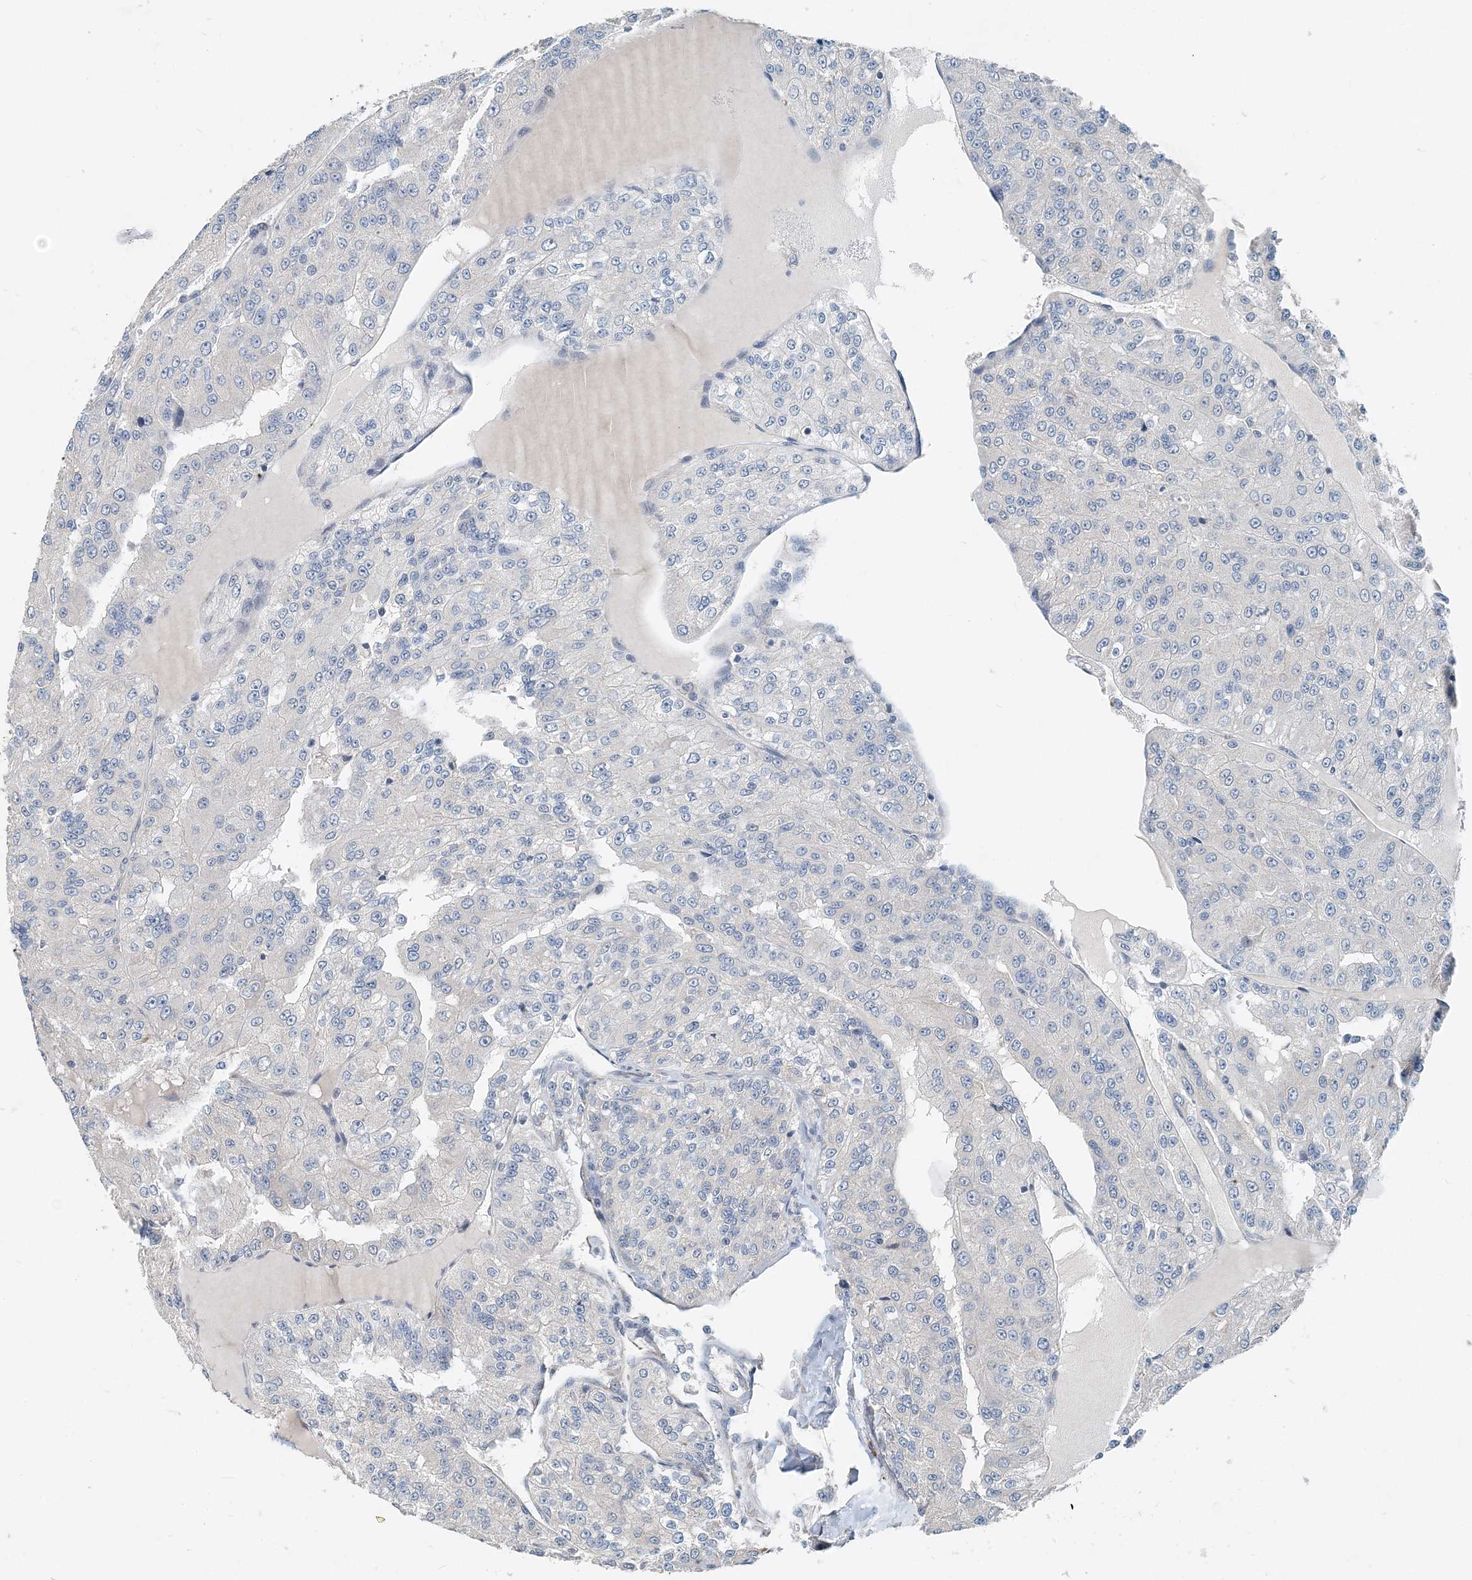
{"staining": {"intensity": "negative", "quantity": "none", "location": "none"}, "tissue": "renal cancer", "cell_type": "Tumor cells", "image_type": "cancer", "snomed": [{"axis": "morphology", "description": "Adenocarcinoma, NOS"}, {"axis": "topography", "description": "Kidney"}], "caption": "Immunohistochemistry (IHC) micrograph of renal cancer (adenocarcinoma) stained for a protein (brown), which exhibits no expression in tumor cells.", "gene": "EEF1A2", "patient": {"sex": "female", "age": 63}}